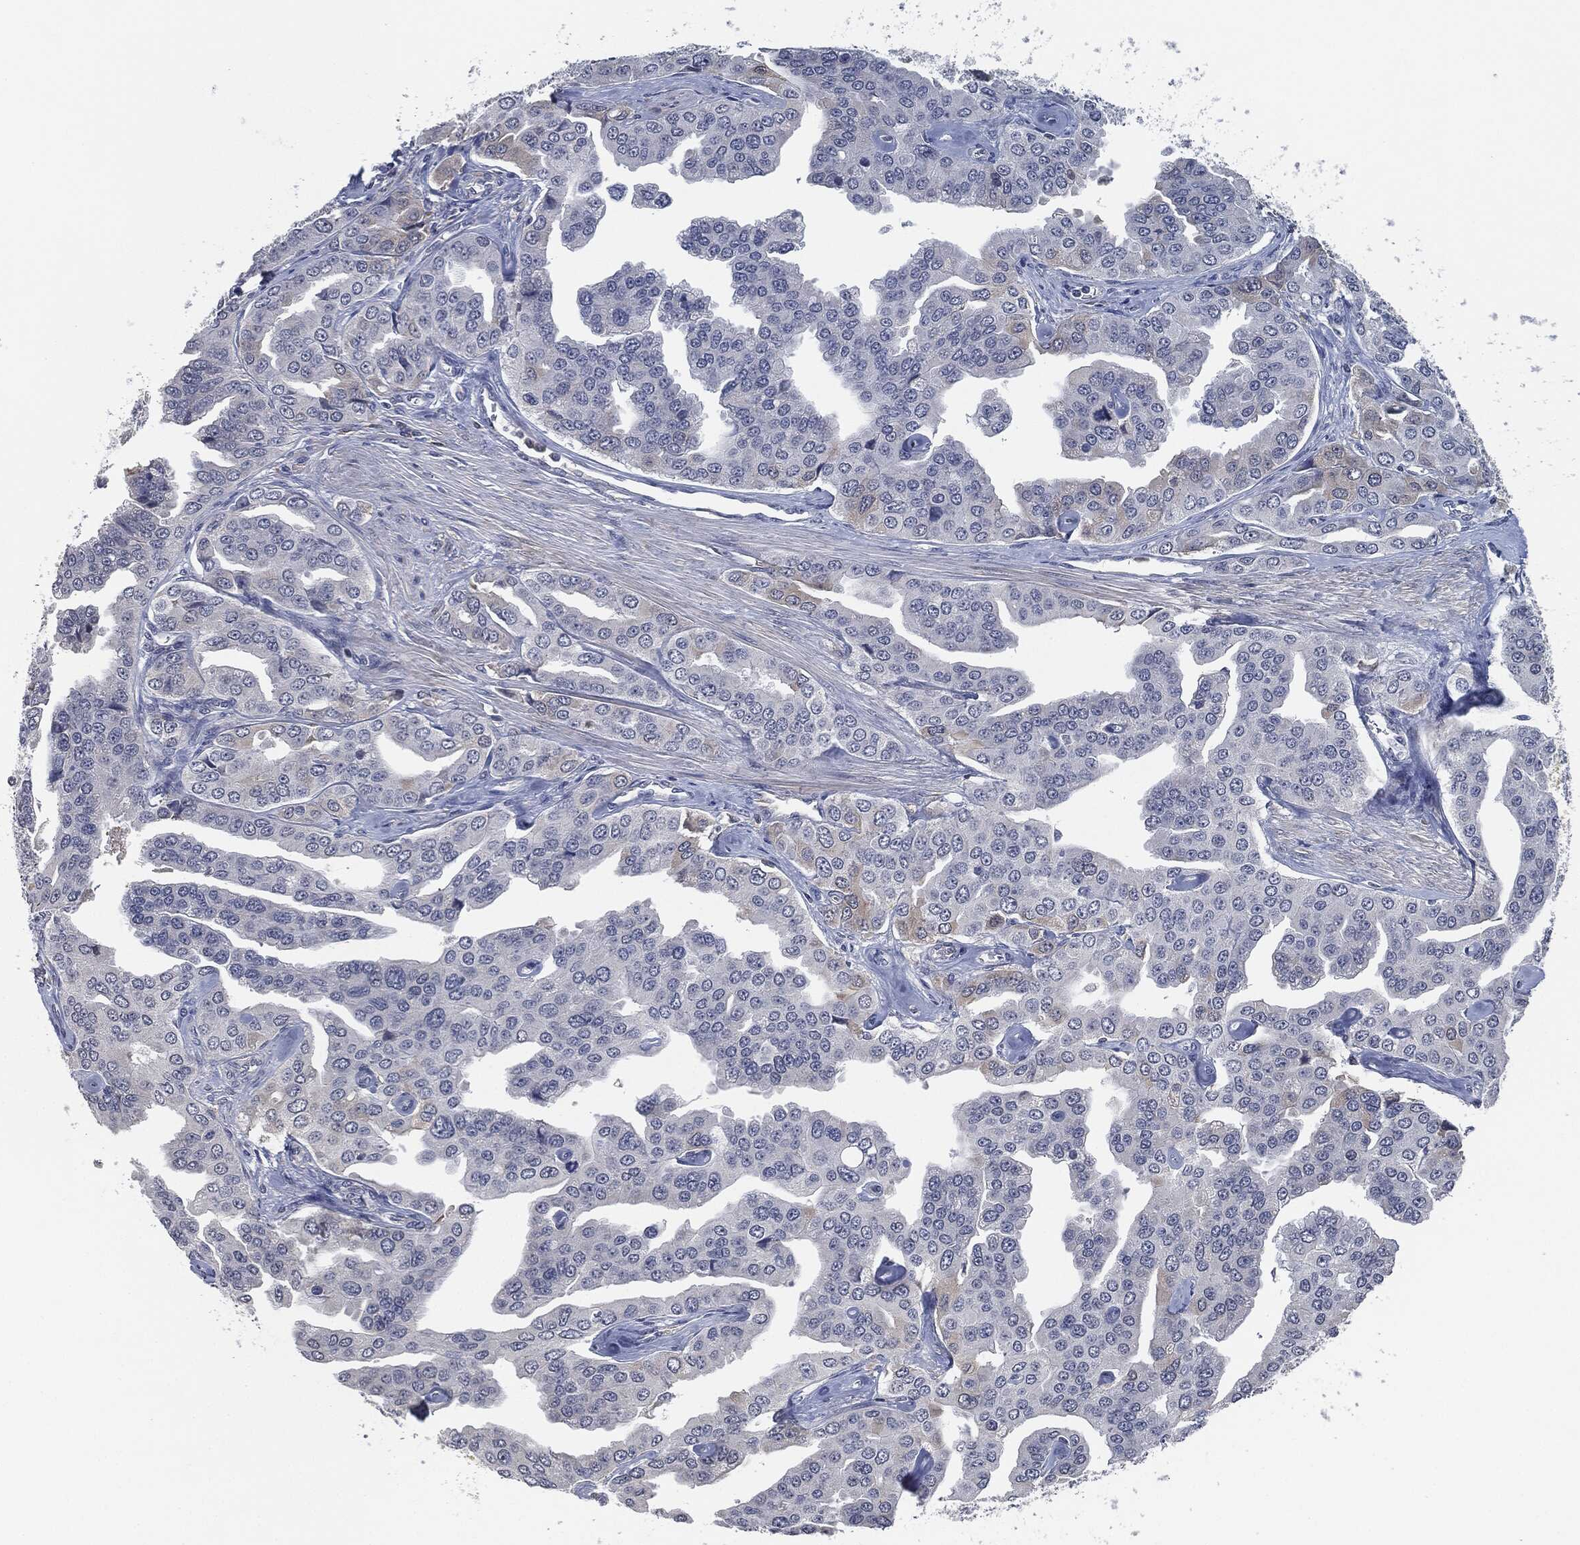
{"staining": {"intensity": "weak", "quantity": "<25%", "location": "cytoplasmic/membranous"}, "tissue": "prostate cancer", "cell_type": "Tumor cells", "image_type": "cancer", "snomed": [{"axis": "morphology", "description": "Adenocarcinoma, NOS"}, {"axis": "topography", "description": "Prostate and seminal vesicle, NOS"}, {"axis": "topography", "description": "Prostate"}], "caption": "Human prostate adenocarcinoma stained for a protein using IHC reveals no expression in tumor cells.", "gene": "IL2RG", "patient": {"sex": "male", "age": 69}}